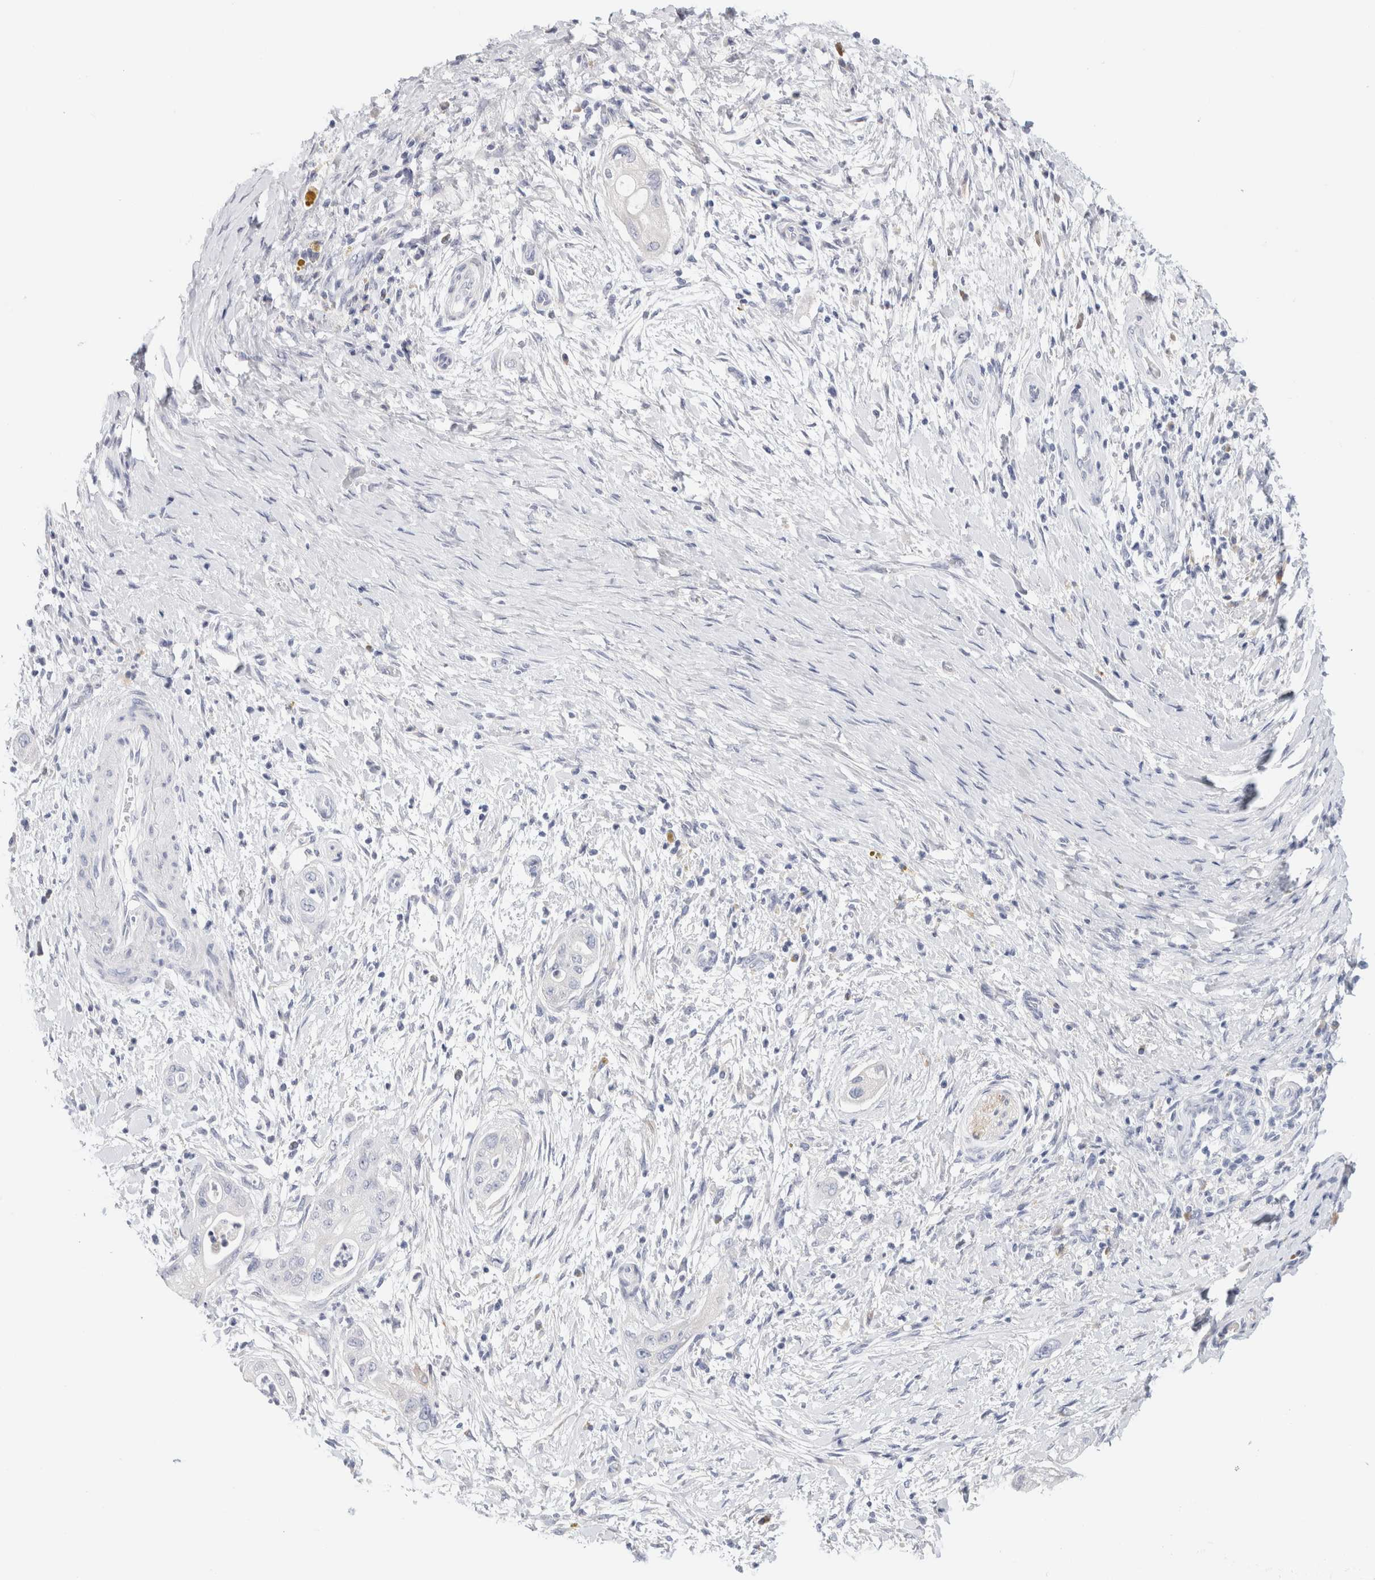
{"staining": {"intensity": "negative", "quantity": "none", "location": "none"}, "tissue": "pancreatic cancer", "cell_type": "Tumor cells", "image_type": "cancer", "snomed": [{"axis": "morphology", "description": "Adenocarcinoma, NOS"}, {"axis": "topography", "description": "Pancreas"}], "caption": "The micrograph exhibits no significant positivity in tumor cells of pancreatic adenocarcinoma. (Immunohistochemistry, brightfield microscopy, high magnification).", "gene": "GADD45G", "patient": {"sex": "male", "age": 58}}